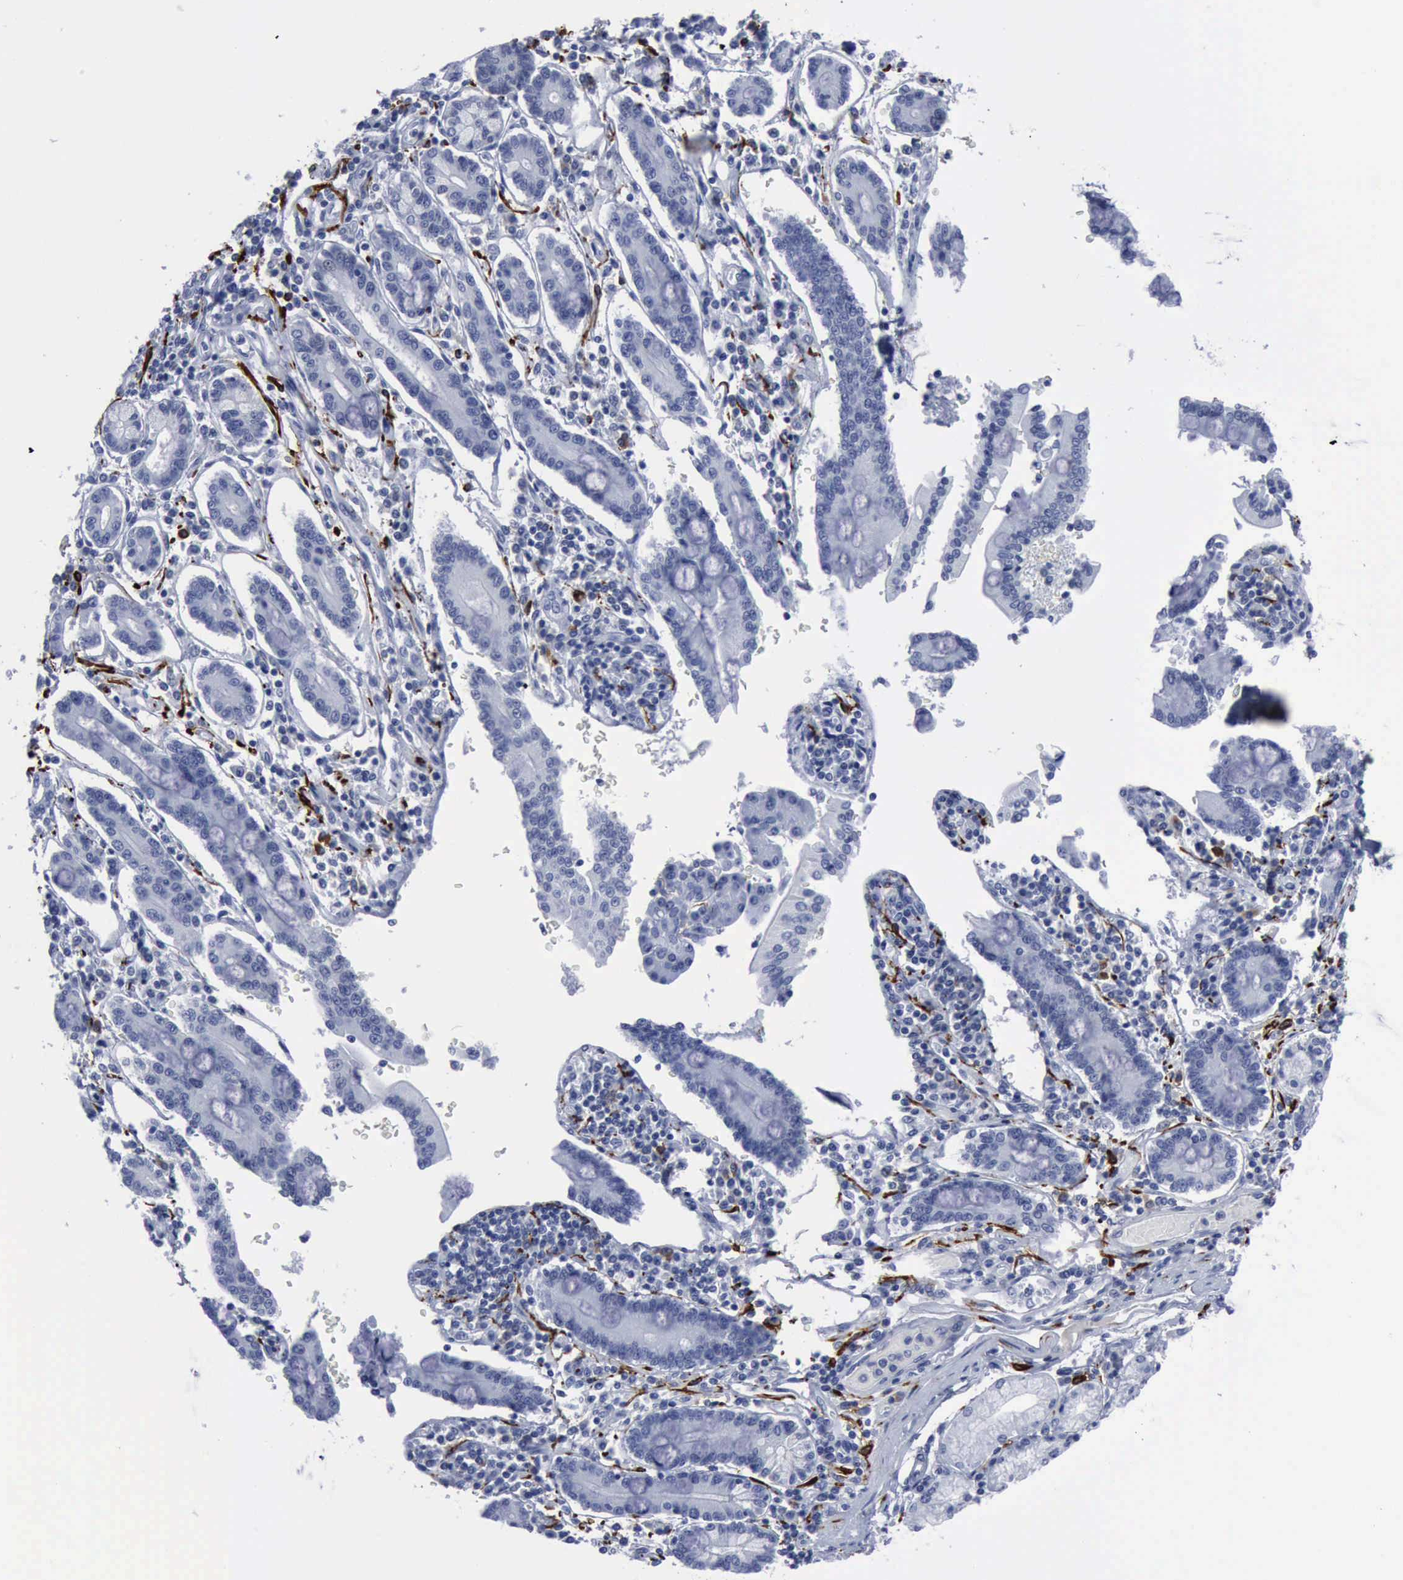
{"staining": {"intensity": "negative", "quantity": "none", "location": "none"}, "tissue": "pancreatic cancer", "cell_type": "Tumor cells", "image_type": "cancer", "snomed": [{"axis": "morphology", "description": "Adenocarcinoma, NOS"}, {"axis": "topography", "description": "Pancreas"}], "caption": "Immunohistochemistry (IHC) histopathology image of adenocarcinoma (pancreatic) stained for a protein (brown), which displays no staining in tumor cells. (Immunohistochemistry, brightfield microscopy, high magnification).", "gene": "NGFR", "patient": {"sex": "female", "age": 57}}